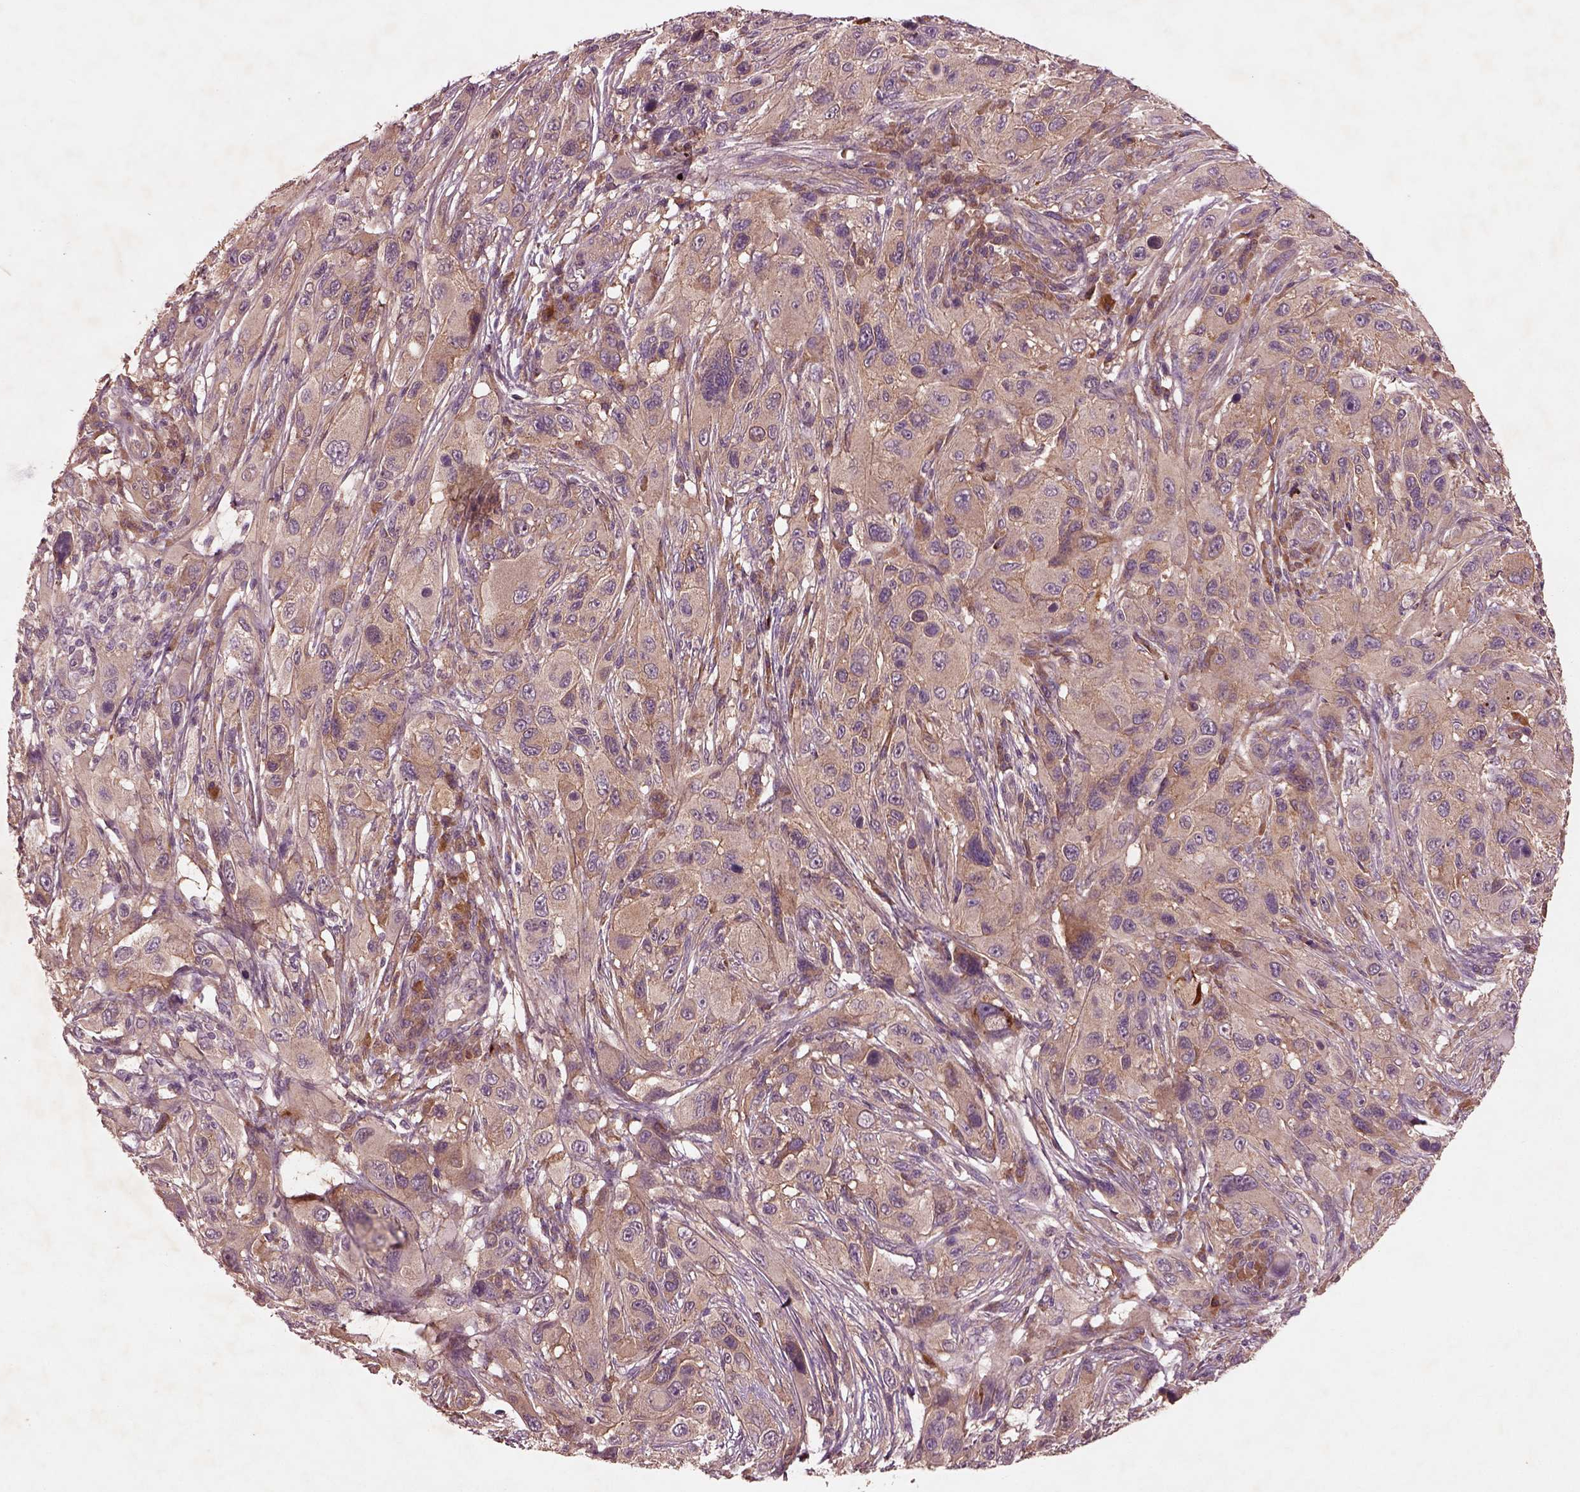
{"staining": {"intensity": "weak", "quantity": ">75%", "location": "cytoplasmic/membranous"}, "tissue": "melanoma", "cell_type": "Tumor cells", "image_type": "cancer", "snomed": [{"axis": "morphology", "description": "Malignant melanoma, NOS"}, {"axis": "topography", "description": "Skin"}], "caption": "The immunohistochemical stain highlights weak cytoplasmic/membranous positivity in tumor cells of melanoma tissue.", "gene": "FAM234A", "patient": {"sex": "male", "age": 53}}